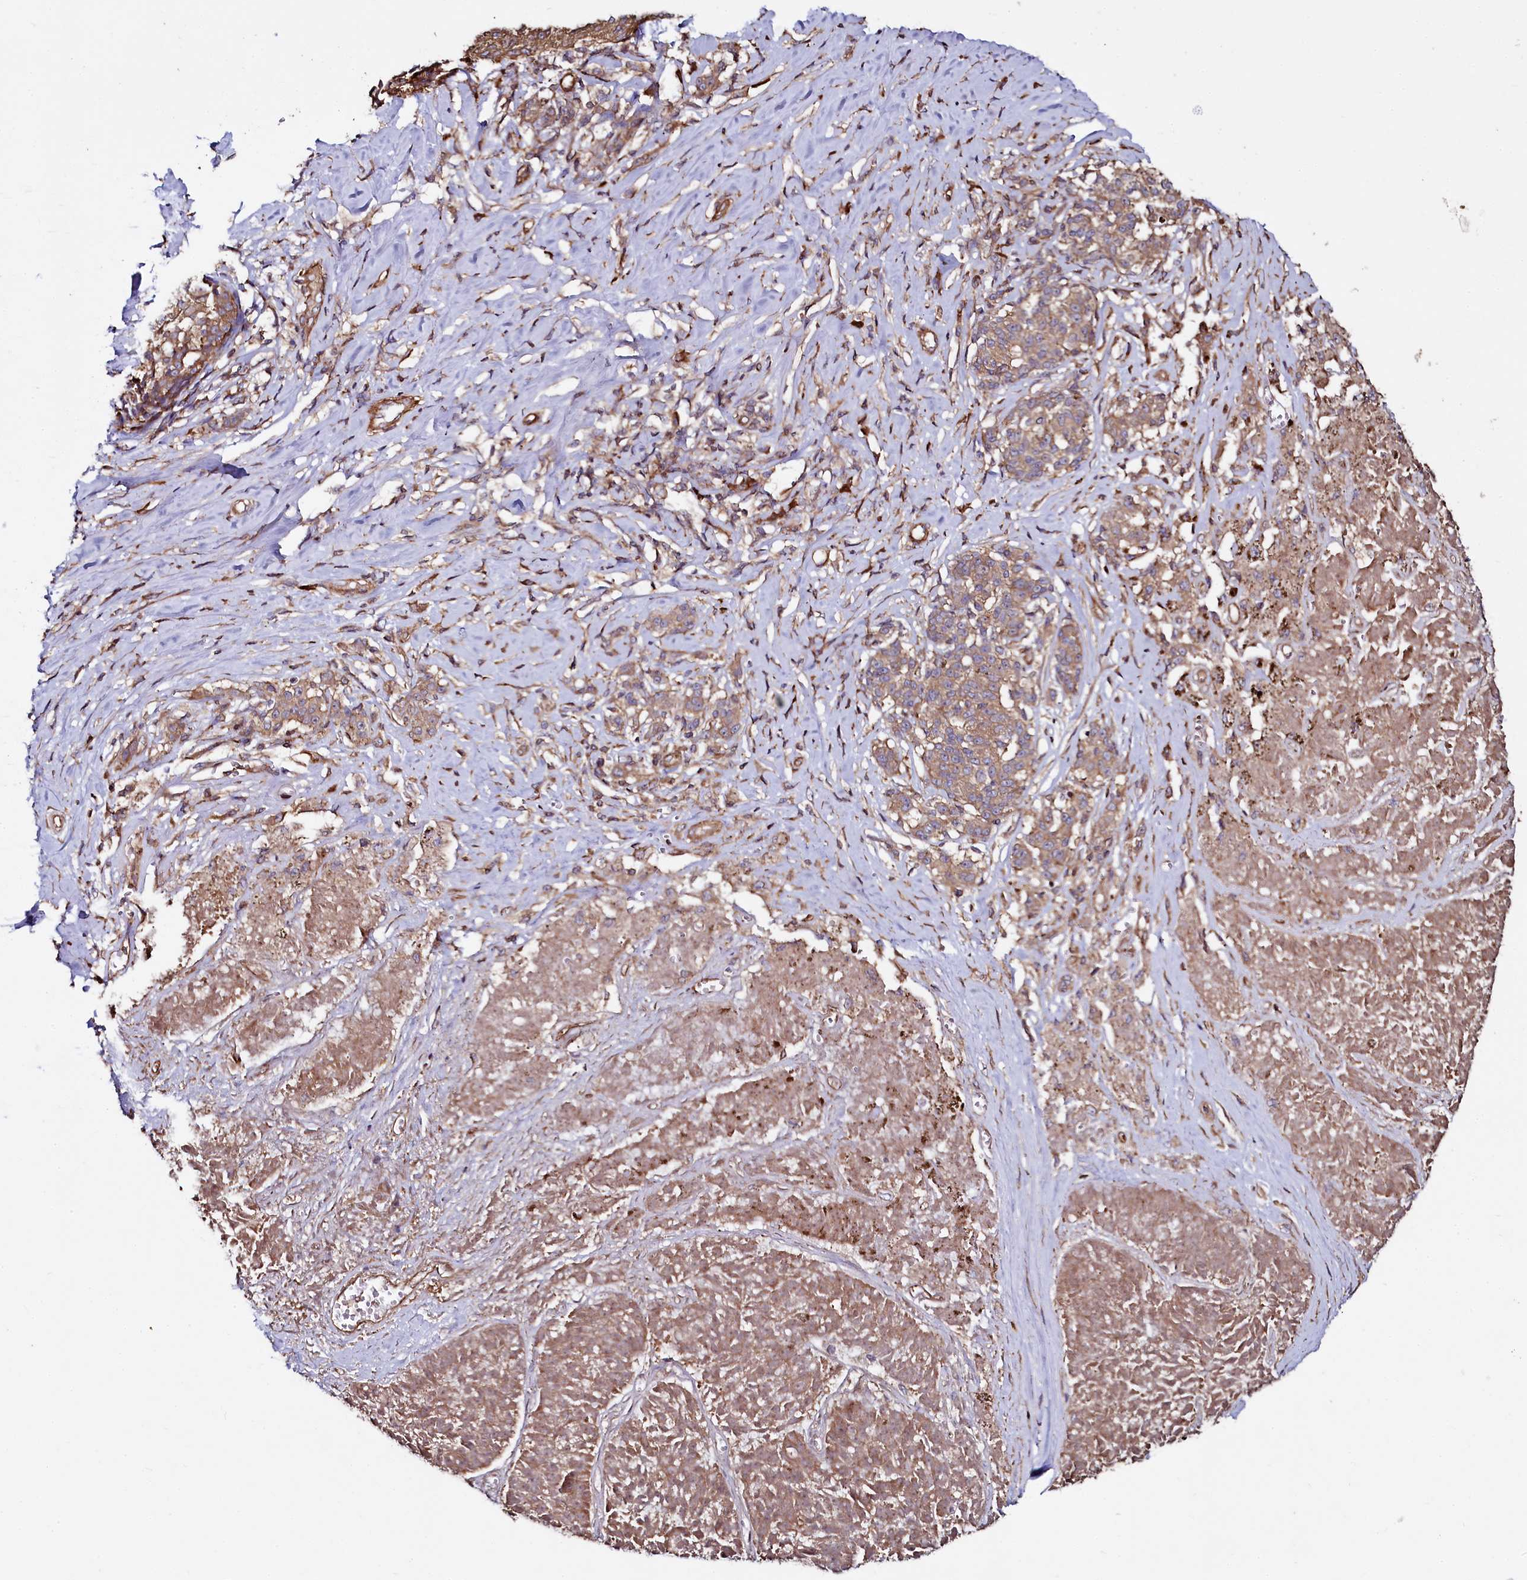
{"staining": {"intensity": "moderate", "quantity": ">75%", "location": "cytoplasmic/membranous"}, "tissue": "melanoma", "cell_type": "Tumor cells", "image_type": "cancer", "snomed": [{"axis": "morphology", "description": "Malignant melanoma, NOS"}, {"axis": "topography", "description": "Skin"}], "caption": "This is a micrograph of immunohistochemistry staining of melanoma, which shows moderate positivity in the cytoplasmic/membranous of tumor cells.", "gene": "USPL1", "patient": {"sex": "female", "age": 72}}